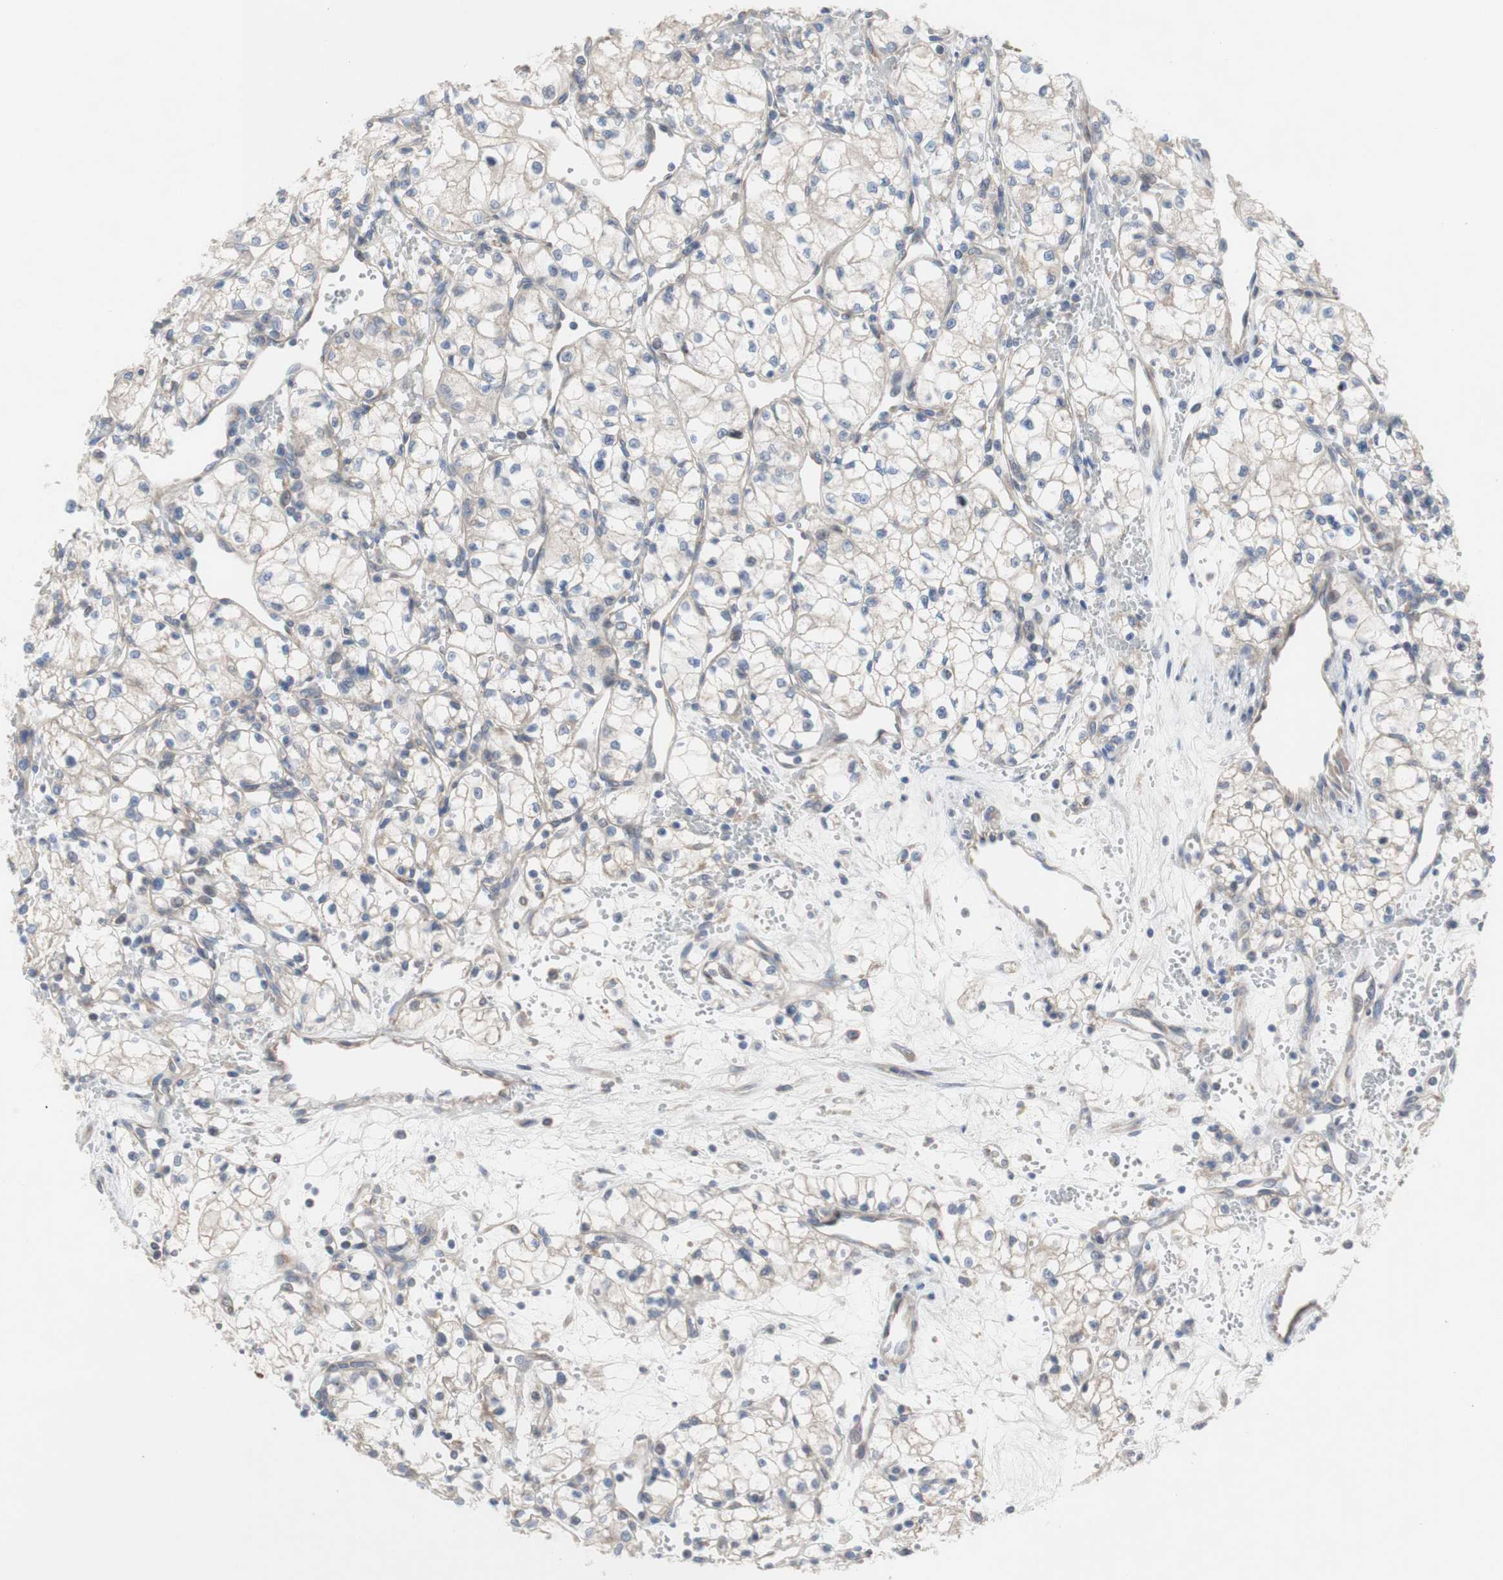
{"staining": {"intensity": "weak", "quantity": "<25%", "location": "cytoplasmic/membranous"}, "tissue": "renal cancer", "cell_type": "Tumor cells", "image_type": "cancer", "snomed": [{"axis": "morphology", "description": "Normal tissue, NOS"}, {"axis": "morphology", "description": "Adenocarcinoma, NOS"}, {"axis": "topography", "description": "Kidney"}], "caption": "Tumor cells are negative for brown protein staining in adenocarcinoma (renal). Nuclei are stained in blue.", "gene": "TTC14", "patient": {"sex": "male", "age": 59}}